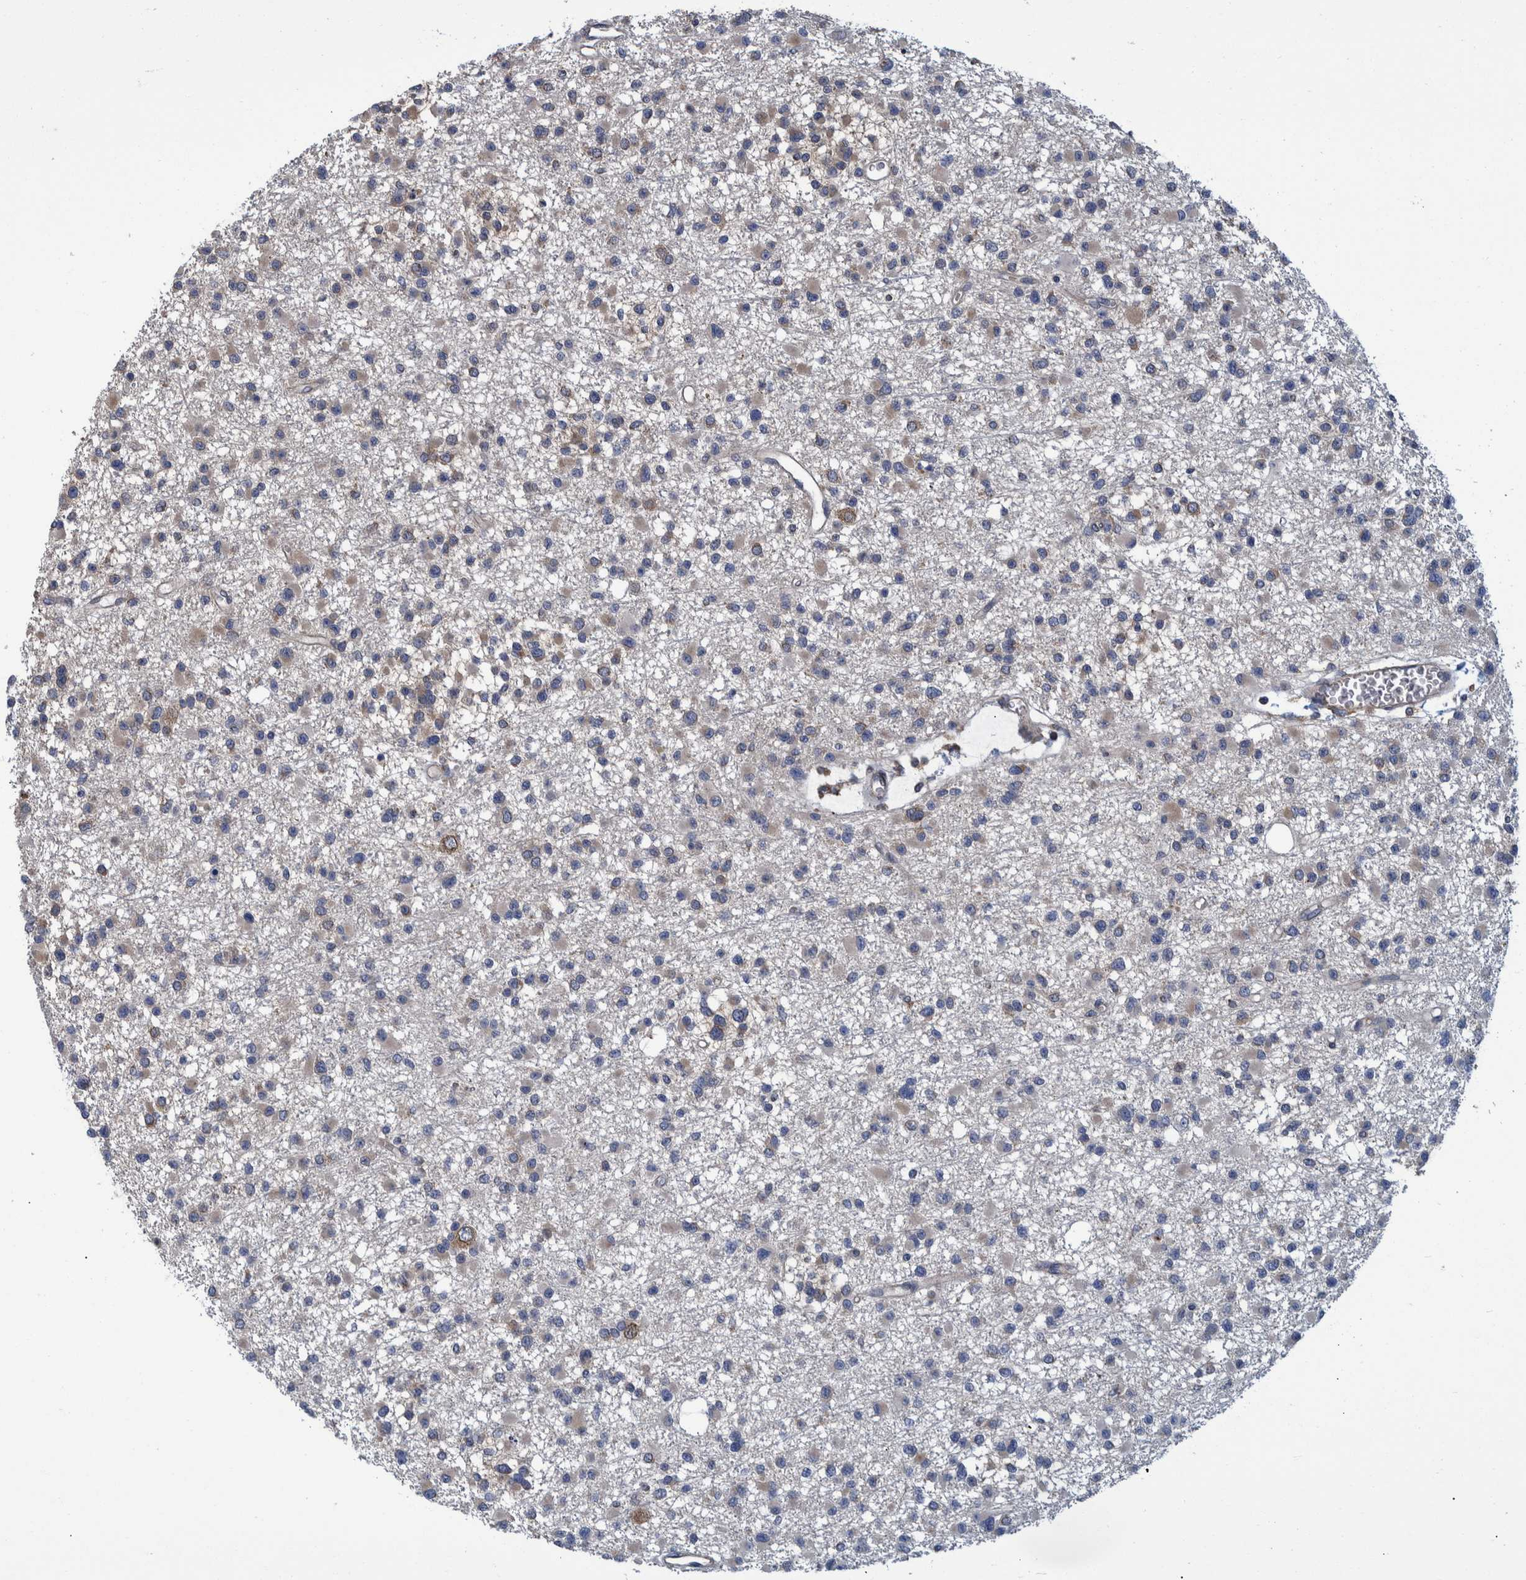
{"staining": {"intensity": "weak", "quantity": "25%-75%", "location": "cytoplasmic/membranous"}, "tissue": "glioma", "cell_type": "Tumor cells", "image_type": "cancer", "snomed": [{"axis": "morphology", "description": "Glioma, malignant, Low grade"}, {"axis": "topography", "description": "Brain"}], "caption": "DAB (3,3'-diaminobenzidine) immunohistochemical staining of glioma shows weak cytoplasmic/membranous protein staining in about 25%-75% of tumor cells.", "gene": "SPAG5", "patient": {"sex": "female", "age": 22}}